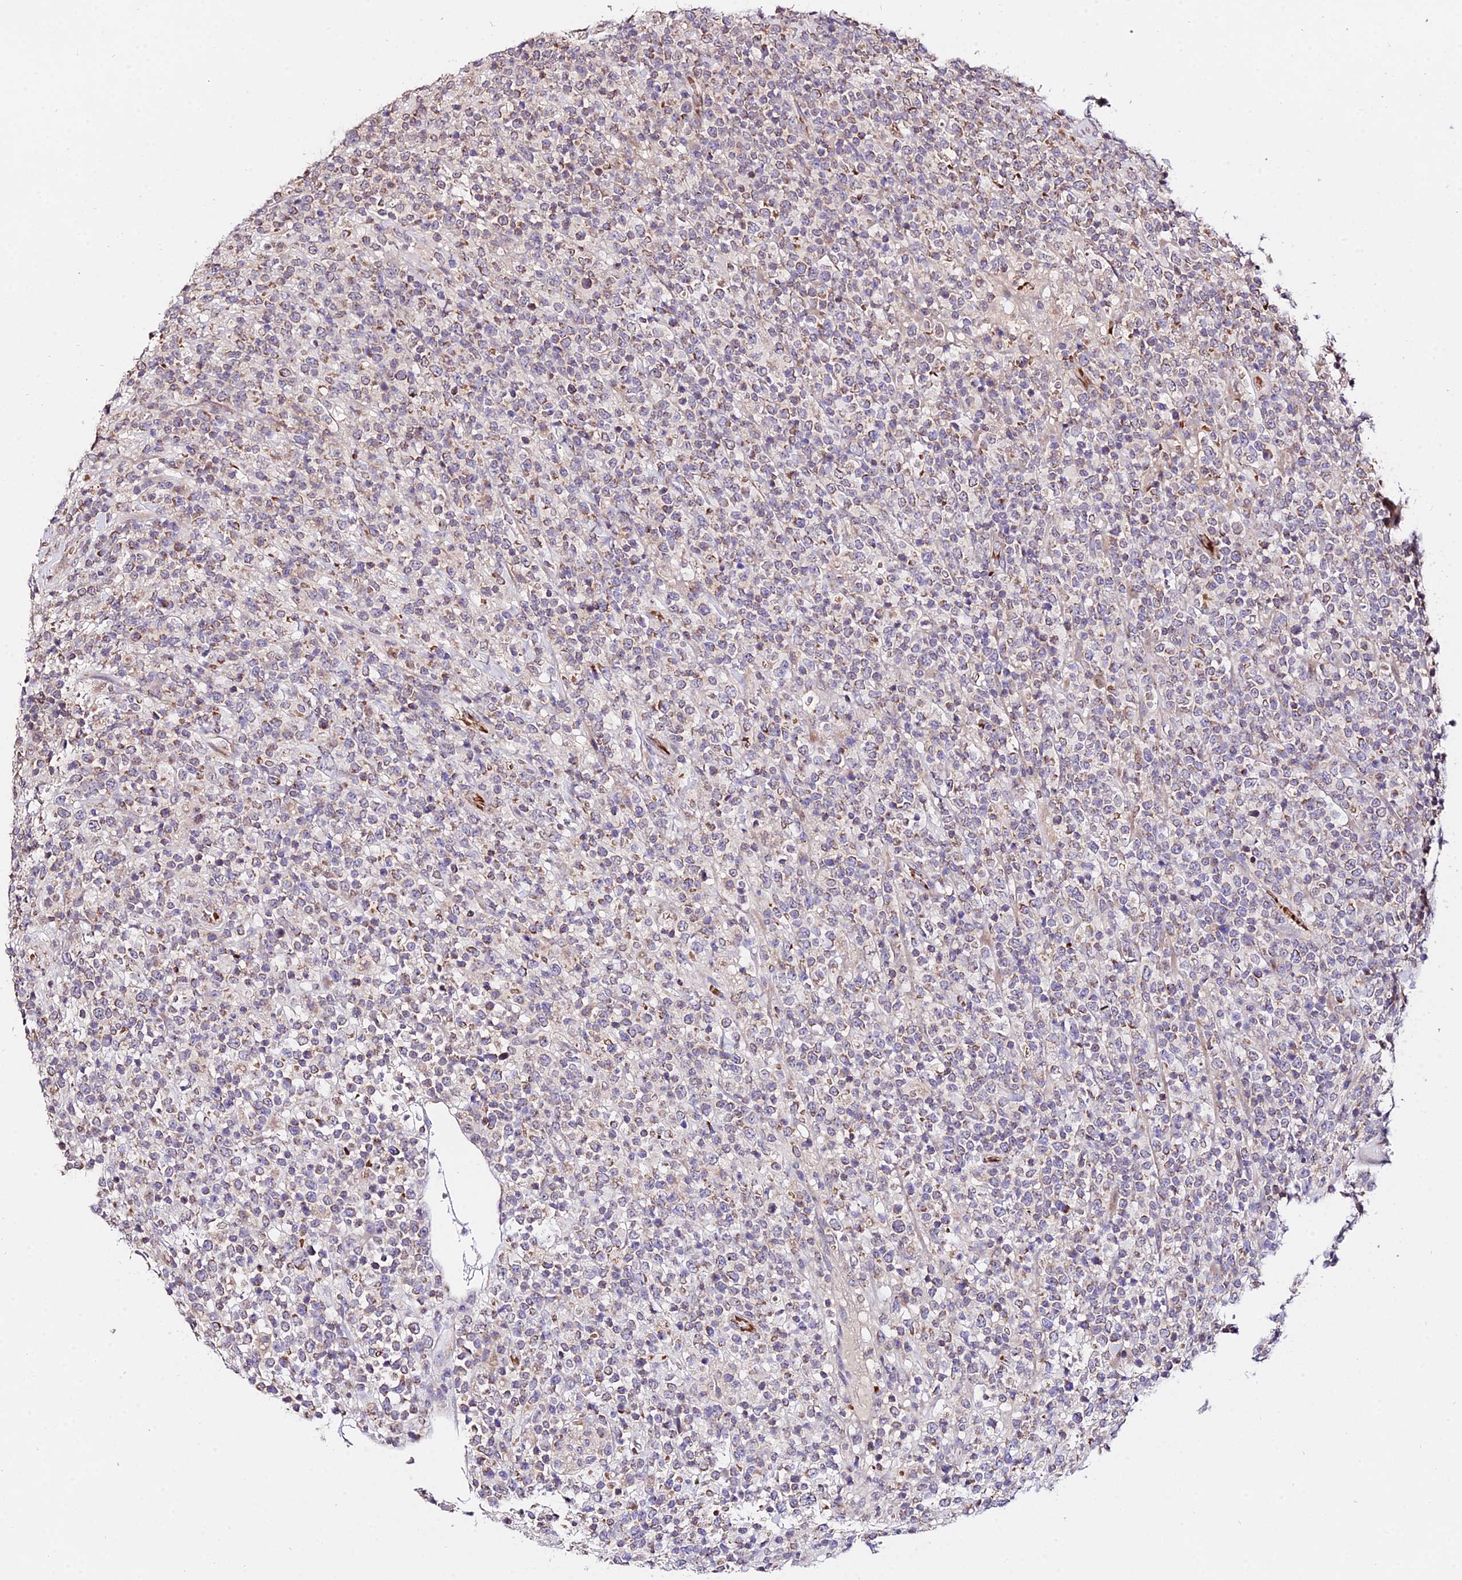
{"staining": {"intensity": "moderate", "quantity": "<25%", "location": "cytoplasmic/membranous"}, "tissue": "lymphoma", "cell_type": "Tumor cells", "image_type": "cancer", "snomed": [{"axis": "morphology", "description": "Malignant lymphoma, non-Hodgkin's type, High grade"}, {"axis": "topography", "description": "Colon"}], "caption": "There is low levels of moderate cytoplasmic/membranous staining in tumor cells of lymphoma, as demonstrated by immunohistochemical staining (brown color).", "gene": "WDR5B", "patient": {"sex": "female", "age": 53}}